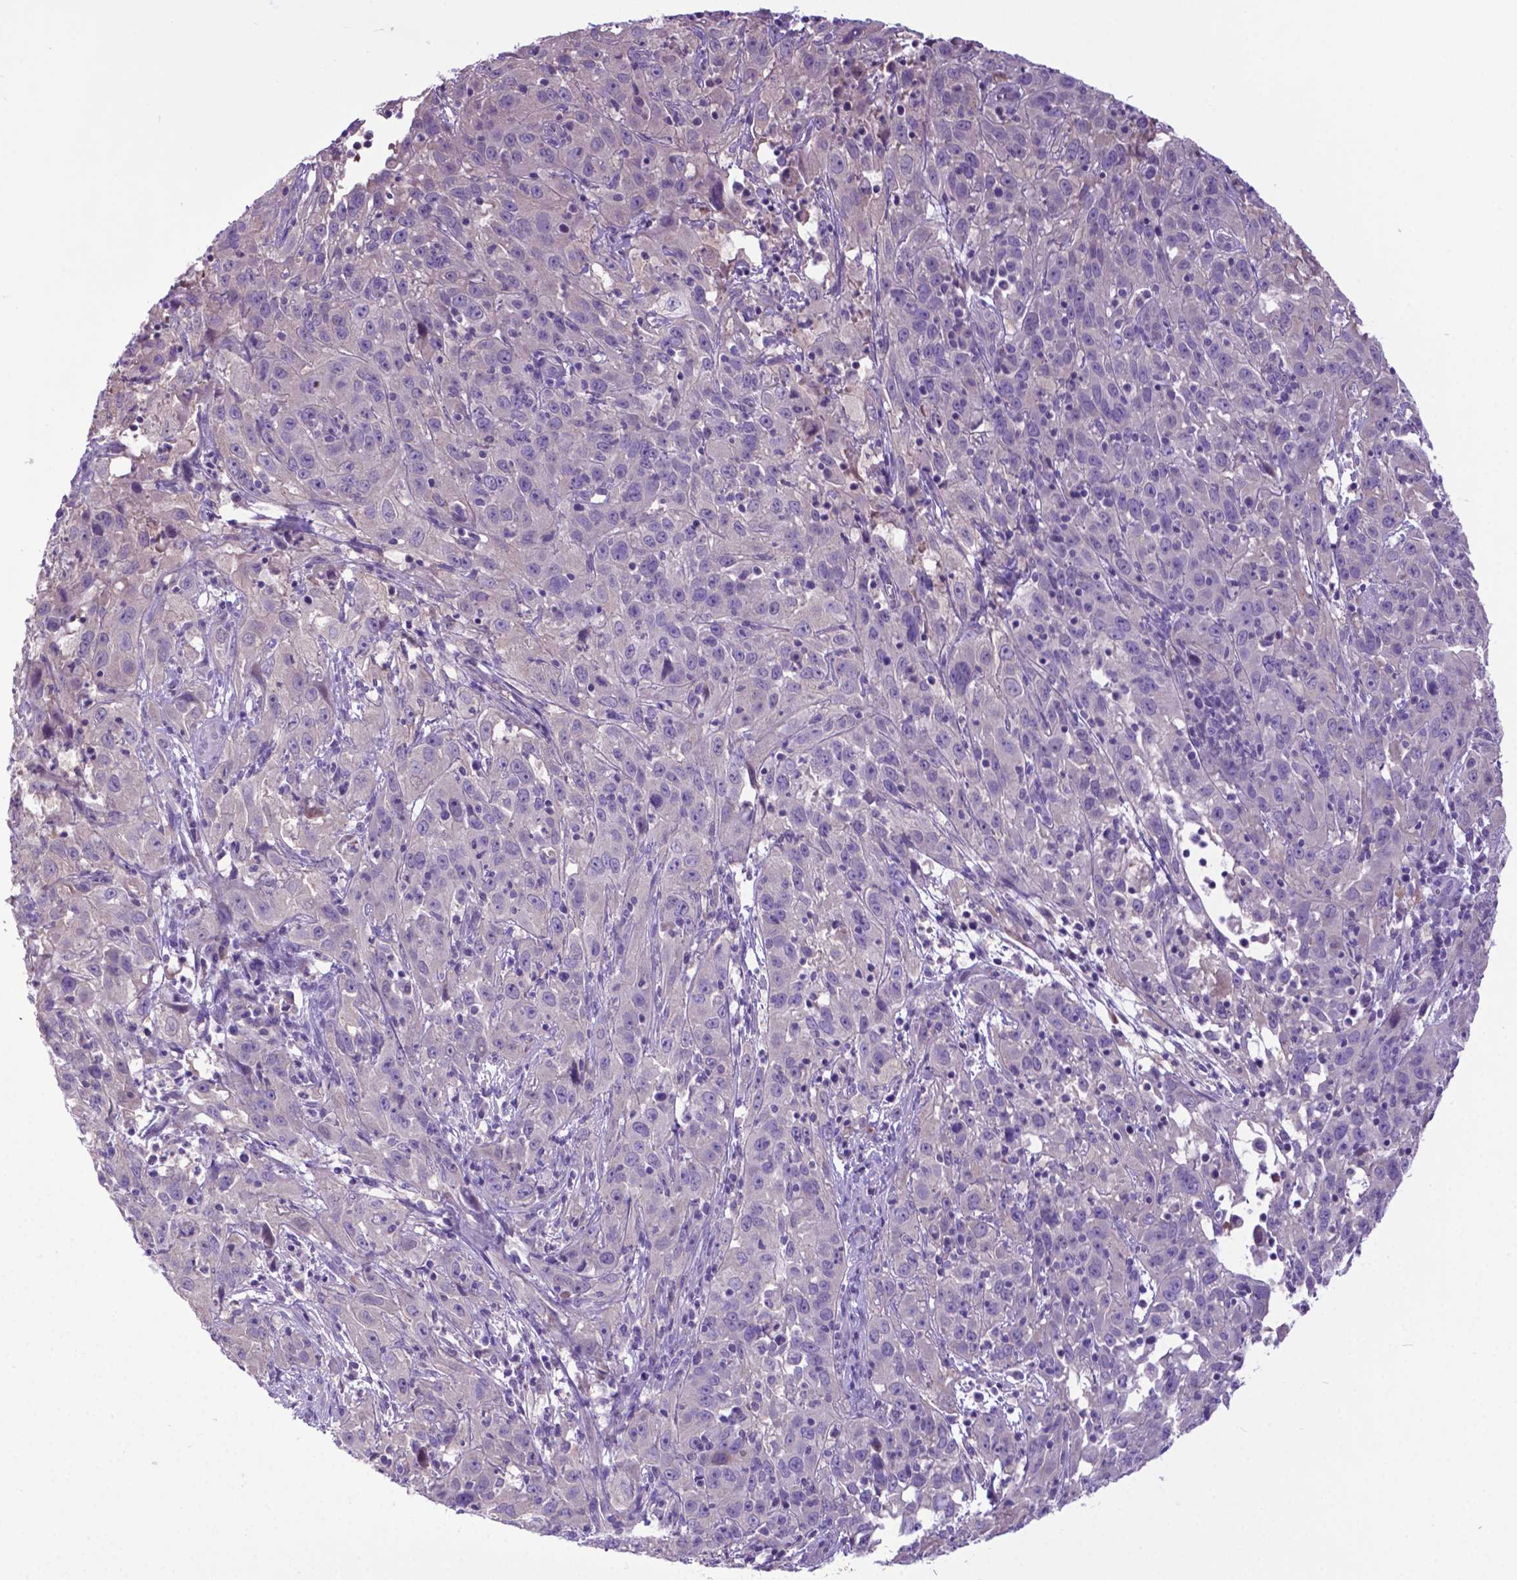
{"staining": {"intensity": "negative", "quantity": "none", "location": "none"}, "tissue": "cervical cancer", "cell_type": "Tumor cells", "image_type": "cancer", "snomed": [{"axis": "morphology", "description": "Squamous cell carcinoma, NOS"}, {"axis": "topography", "description": "Cervix"}], "caption": "Immunohistochemical staining of human cervical squamous cell carcinoma demonstrates no significant positivity in tumor cells.", "gene": "ADRA2B", "patient": {"sex": "female", "age": 32}}